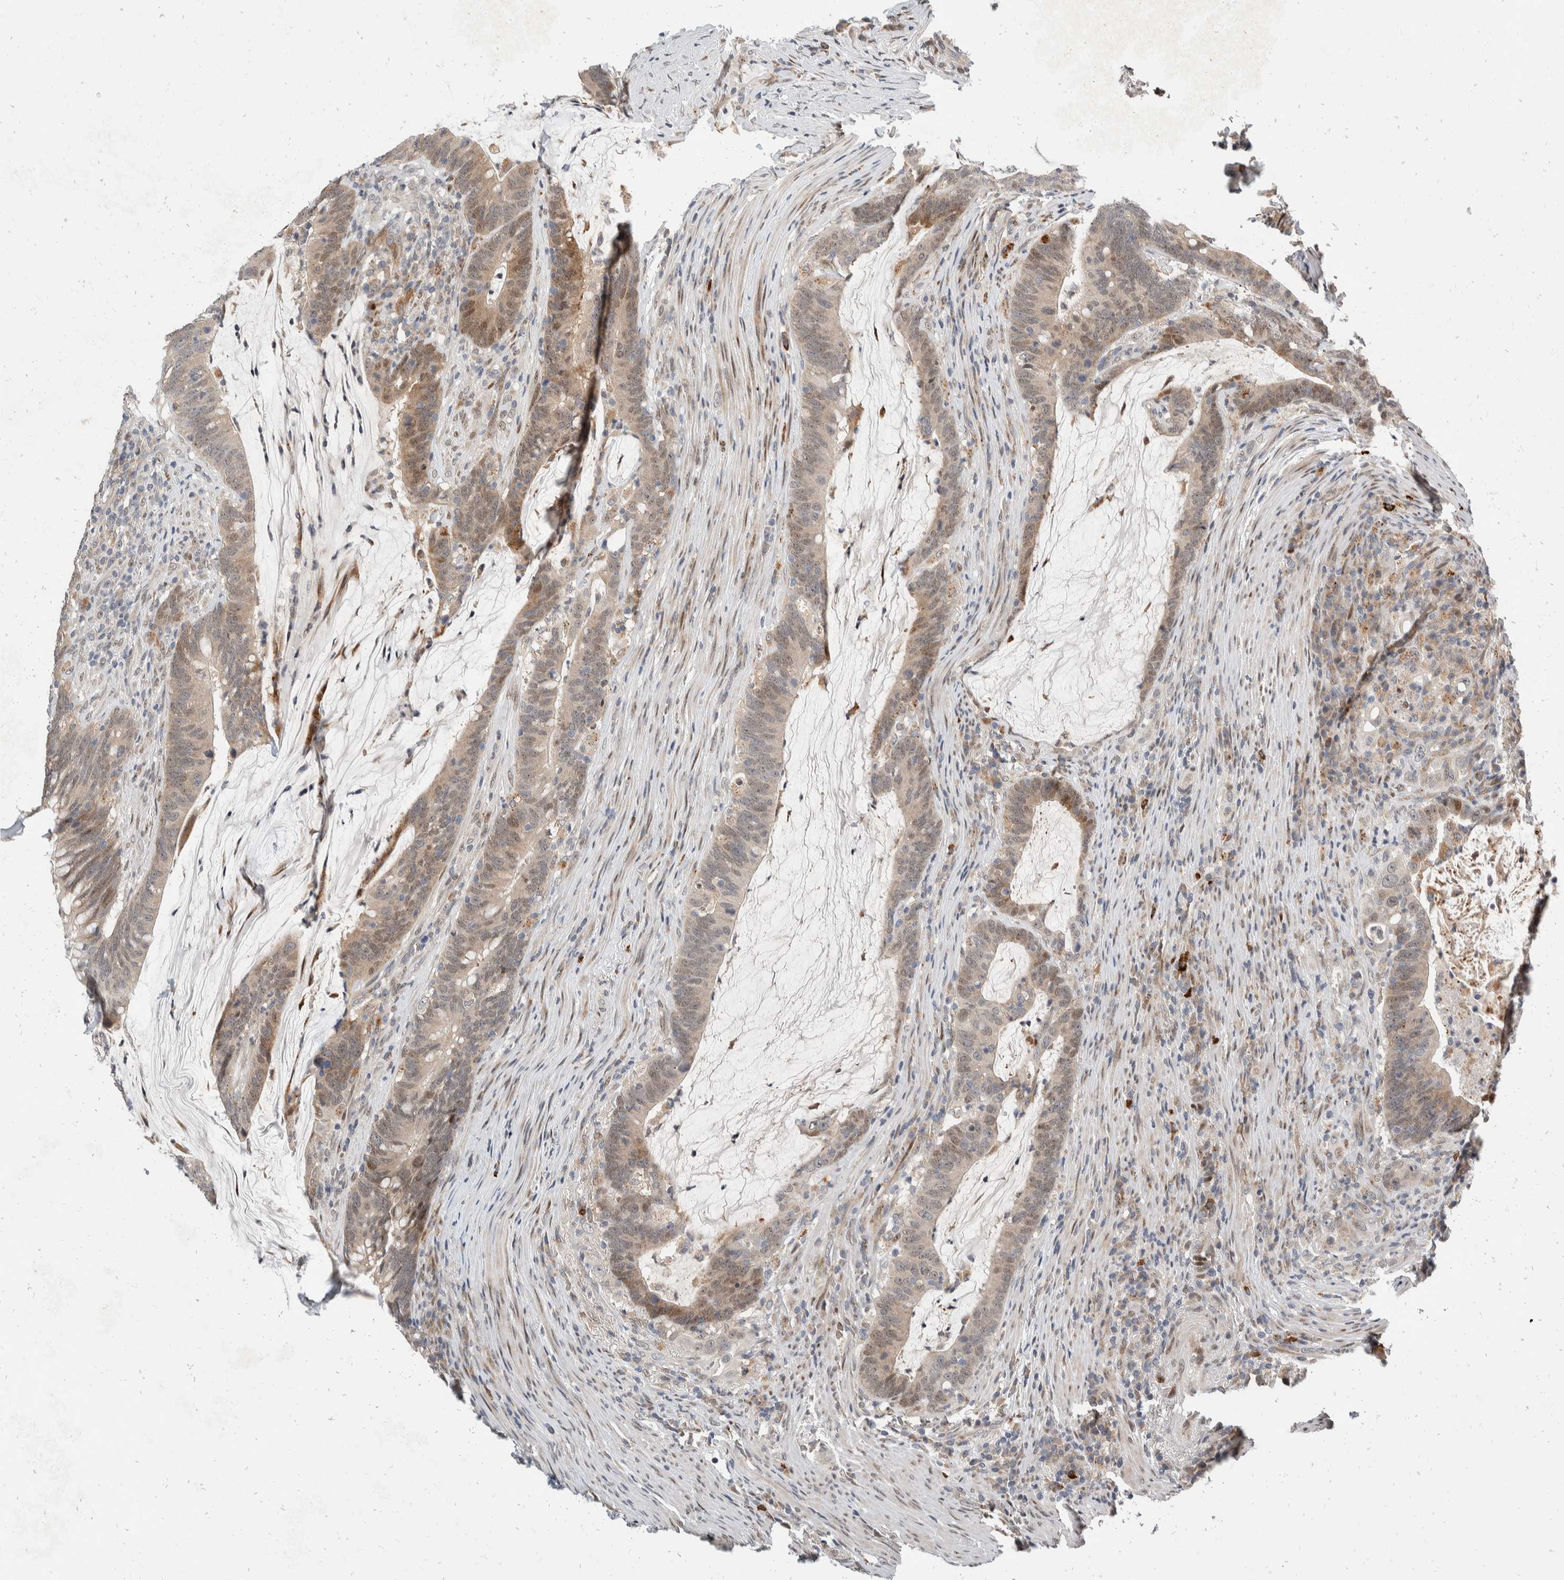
{"staining": {"intensity": "weak", "quantity": ">75%", "location": "cytoplasmic/membranous,nuclear"}, "tissue": "colorectal cancer", "cell_type": "Tumor cells", "image_type": "cancer", "snomed": [{"axis": "morphology", "description": "Adenocarcinoma, NOS"}, {"axis": "topography", "description": "Colon"}], "caption": "The image exhibits a brown stain indicating the presence of a protein in the cytoplasmic/membranous and nuclear of tumor cells in colorectal cancer (adenocarcinoma).", "gene": "ZNF703", "patient": {"sex": "female", "age": 66}}